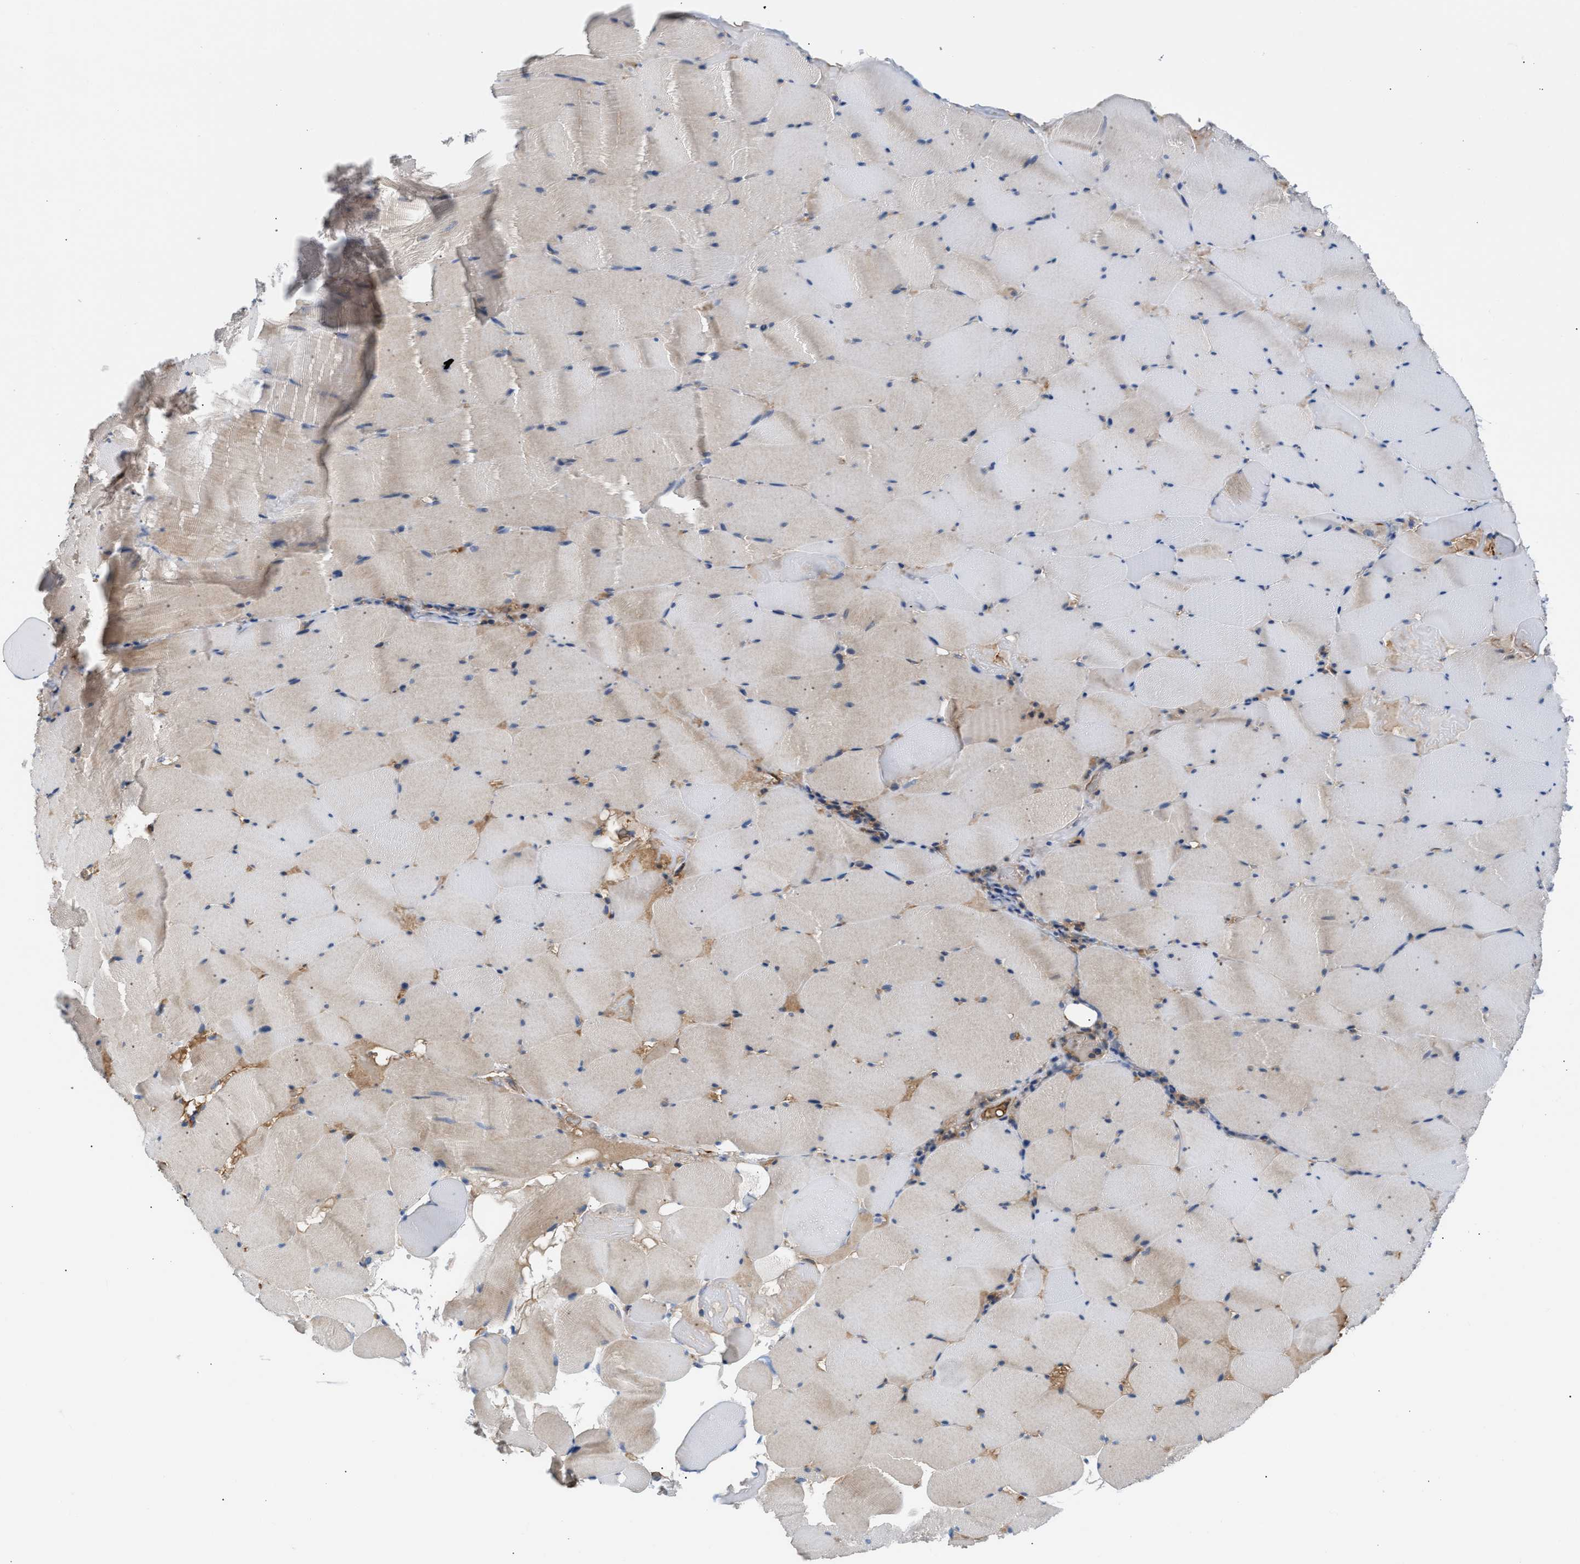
{"staining": {"intensity": "weak", "quantity": "25%-75%", "location": "cytoplasmic/membranous"}, "tissue": "skeletal muscle", "cell_type": "Myocytes", "image_type": "normal", "snomed": [{"axis": "morphology", "description": "Normal tissue, NOS"}, {"axis": "topography", "description": "Skeletal muscle"}], "caption": "About 25%-75% of myocytes in normal human skeletal muscle exhibit weak cytoplasmic/membranous protein staining as visualized by brown immunohistochemical staining.", "gene": "TFPI", "patient": {"sex": "male", "age": 62}}